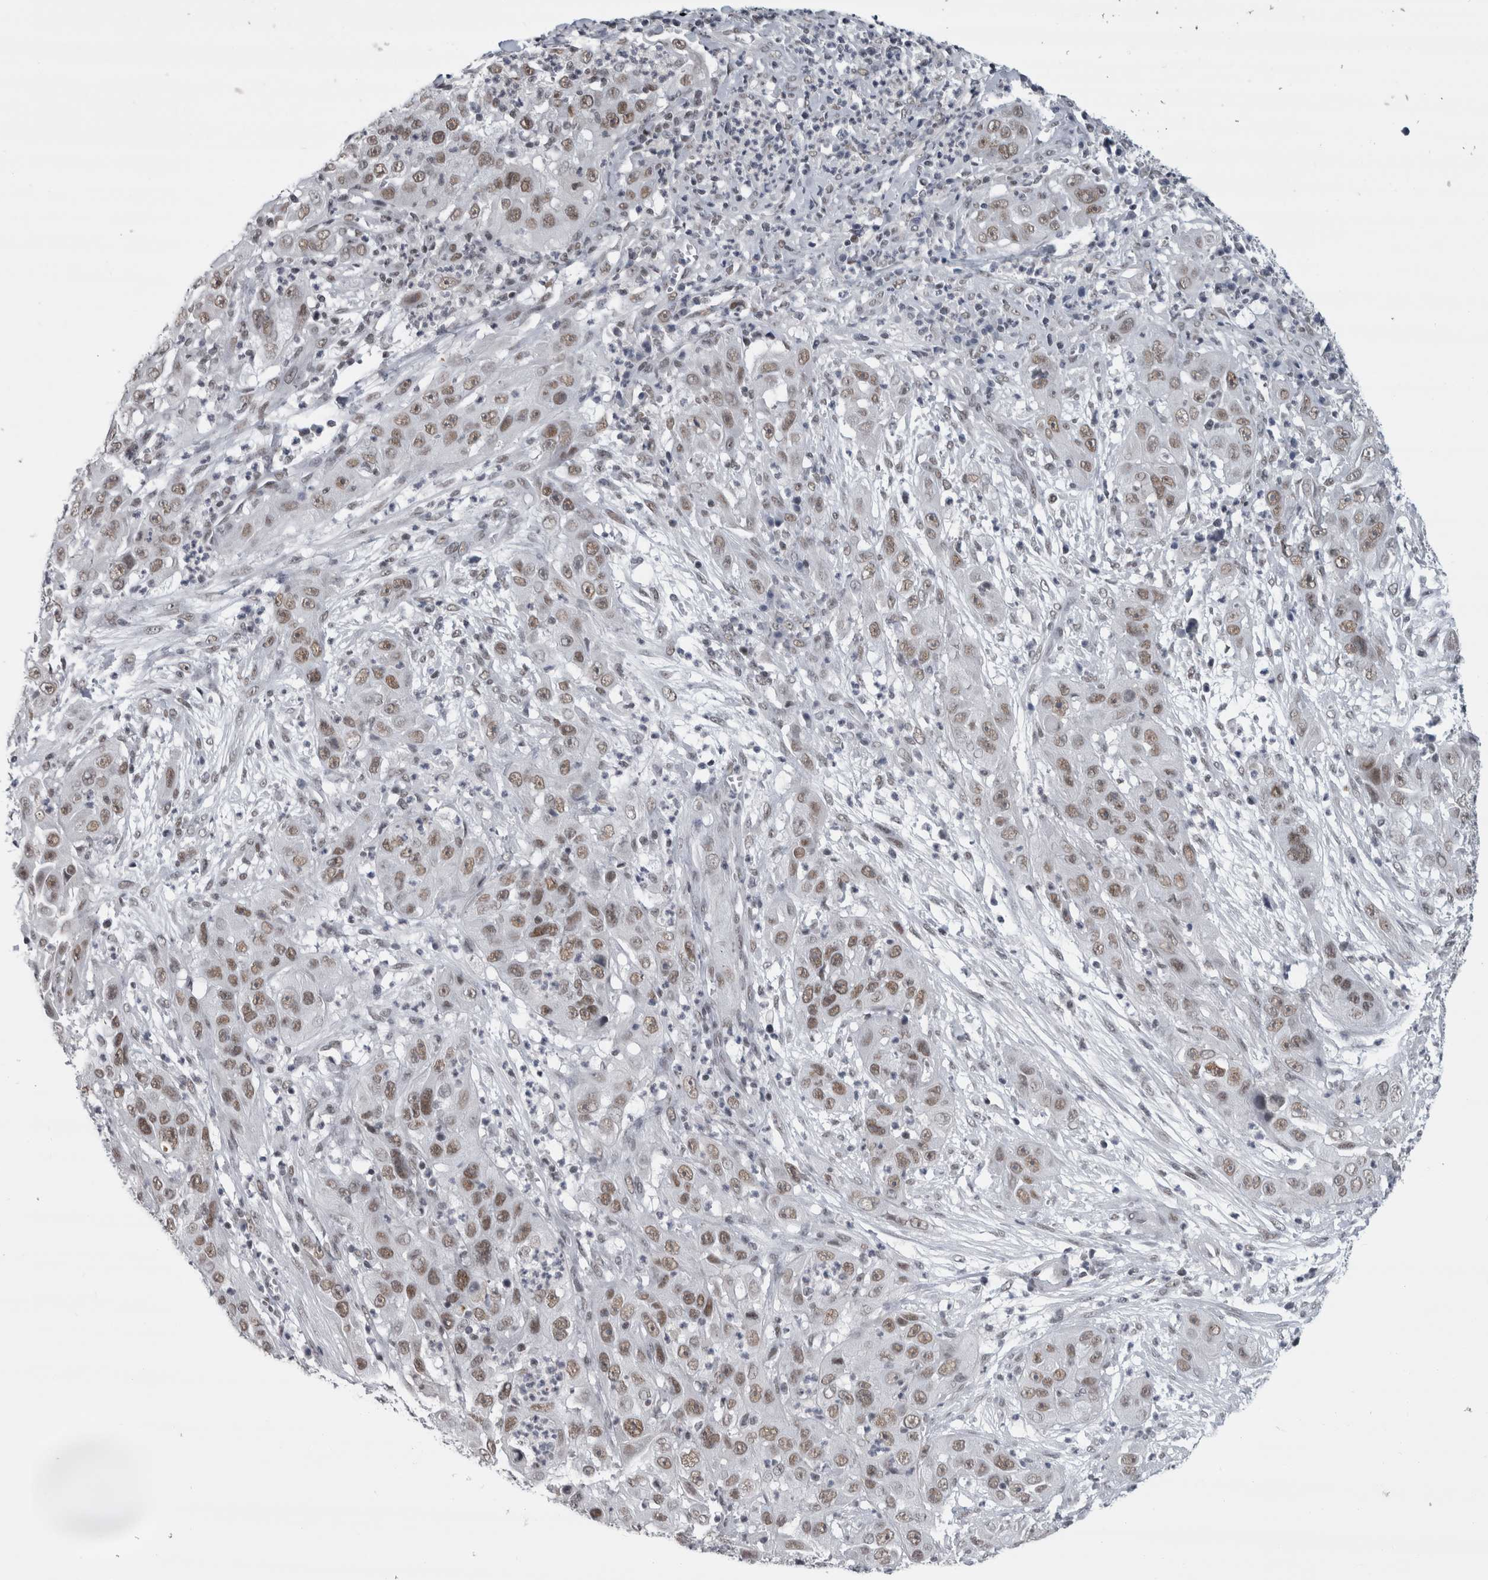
{"staining": {"intensity": "moderate", "quantity": ">75%", "location": "nuclear"}, "tissue": "cervical cancer", "cell_type": "Tumor cells", "image_type": "cancer", "snomed": [{"axis": "morphology", "description": "Squamous cell carcinoma, NOS"}, {"axis": "topography", "description": "Cervix"}], "caption": "High-power microscopy captured an immunohistochemistry image of cervical cancer (squamous cell carcinoma), revealing moderate nuclear positivity in about >75% of tumor cells.", "gene": "ARID4B", "patient": {"sex": "female", "age": 32}}